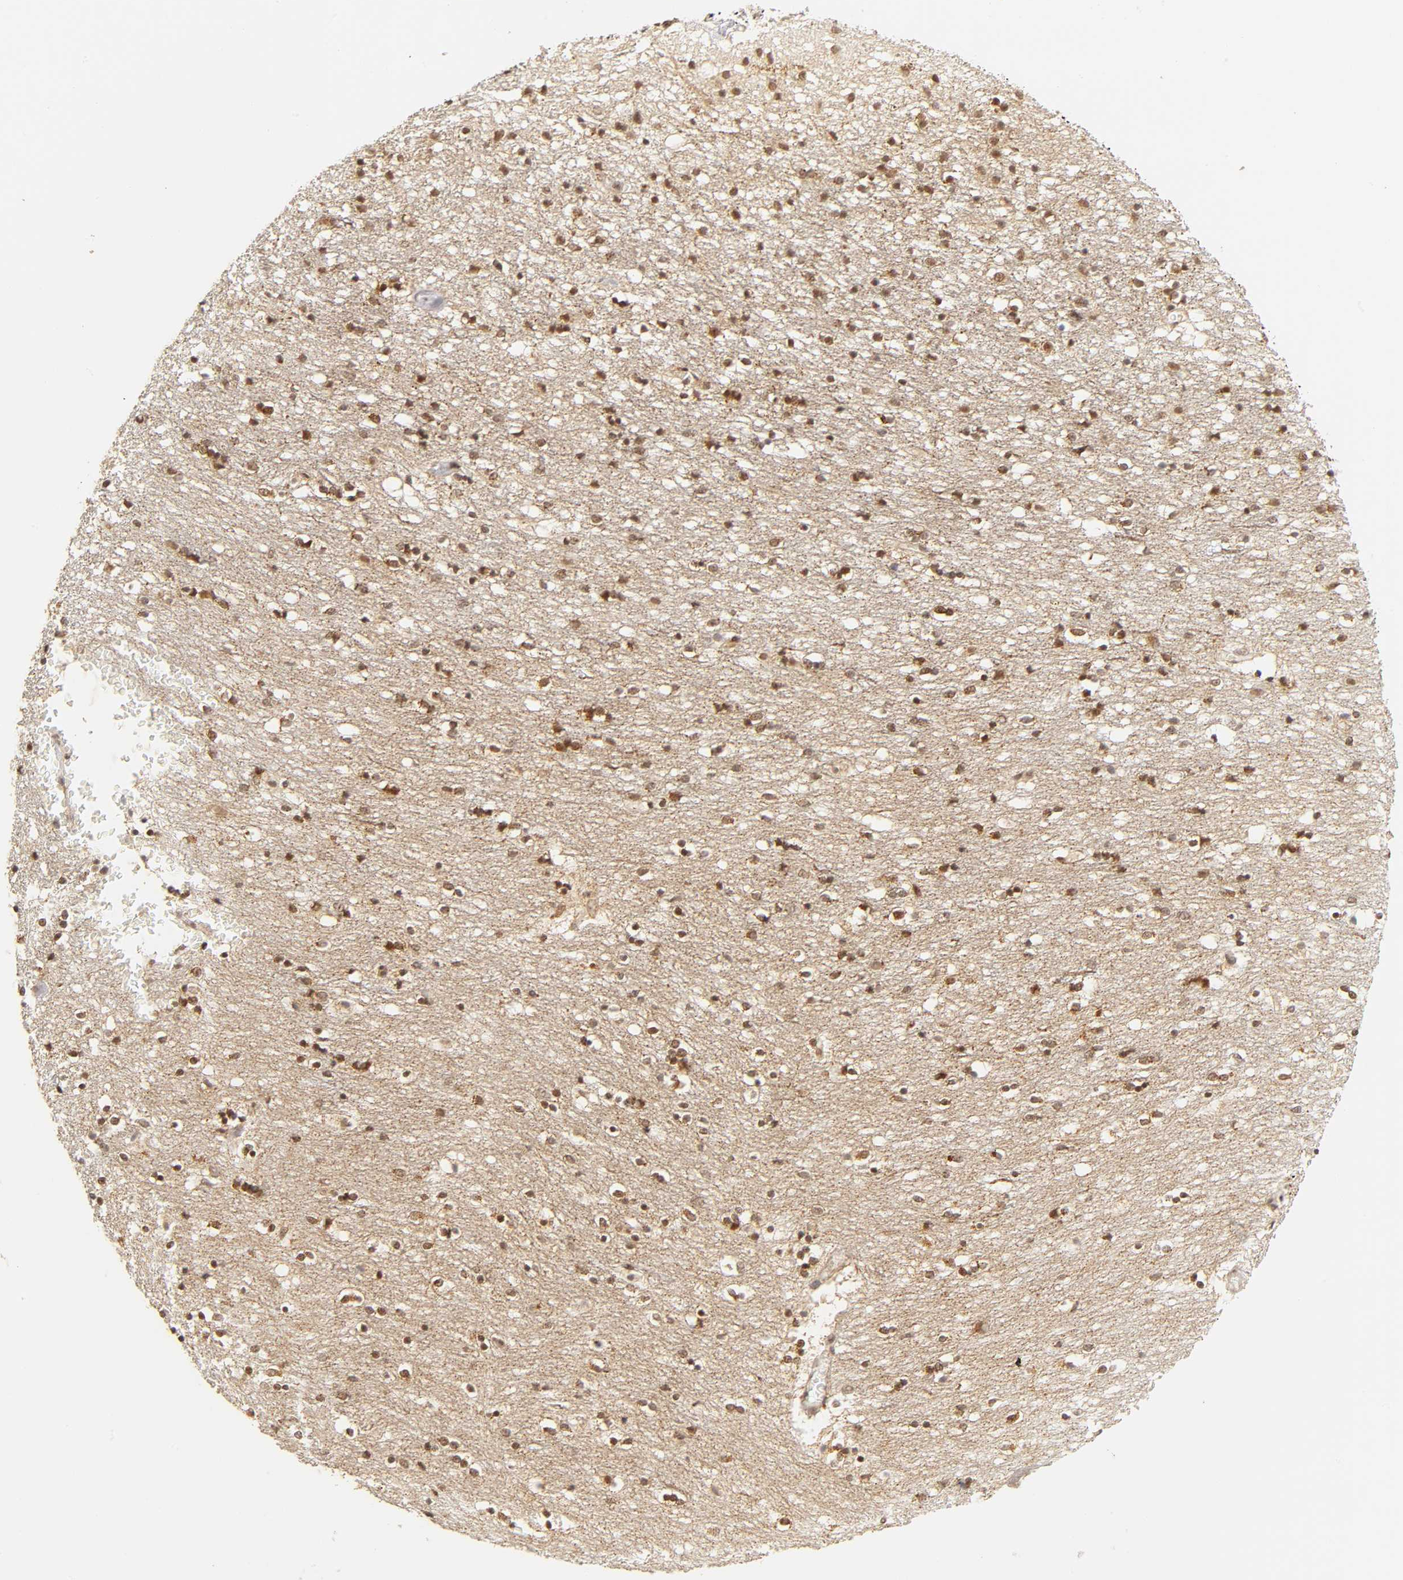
{"staining": {"intensity": "moderate", "quantity": "25%-75%", "location": "cytoplasmic/membranous,nuclear"}, "tissue": "caudate", "cell_type": "Glial cells", "image_type": "normal", "snomed": [{"axis": "morphology", "description": "Normal tissue, NOS"}, {"axis": "topography", "description": "Lateral ventricle wall"}], "caption": "IHC image of normal human caudate stained for a protein (brown), which shows medium levels of moderate cytoplasmic/membranous,nuclear staining in about 25%-75% of glial cells.", "gene": "TAF10", "patient": {"sex": "female", "age": 54}}